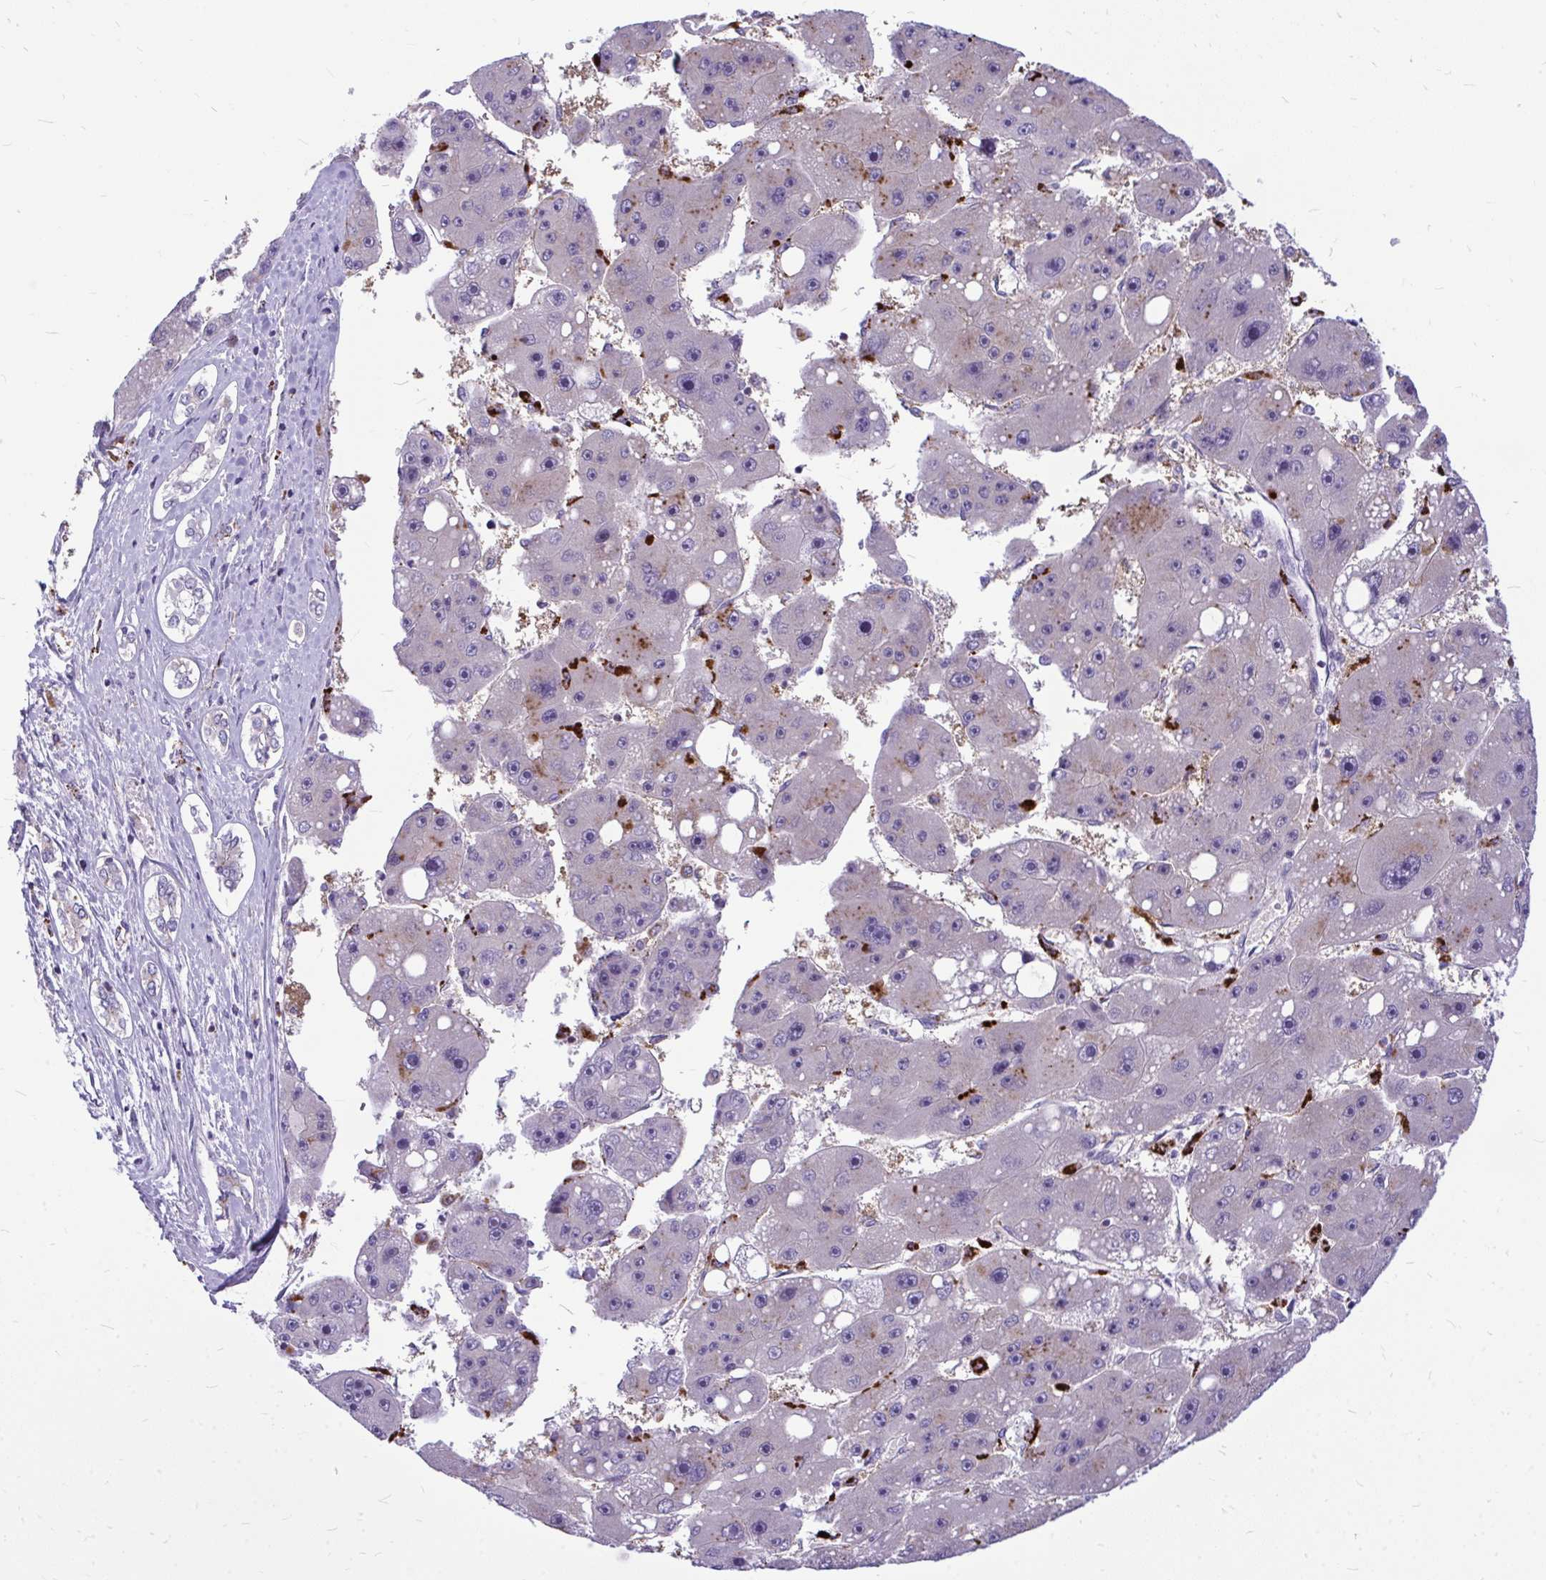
{"staining": {"intensity": "negative", "quantity": "none", "location": "none"}, "tissue": "liver cancer", "cell_type": "Tumor cells", "image_type": "cancer", "snomed": [{"axis": "morphology", "description": "Carcinoma, Hepatocellular, NOS"}, {"axis": "topography", "description": "Liver"}], "caption": "An image of liver cancer (hepatocellular carcinoma) stained for a protein displays no brown staining in tumor cells.", "gene": "ZSCAN25", "patient": {"sex": "female", "age": 61}}